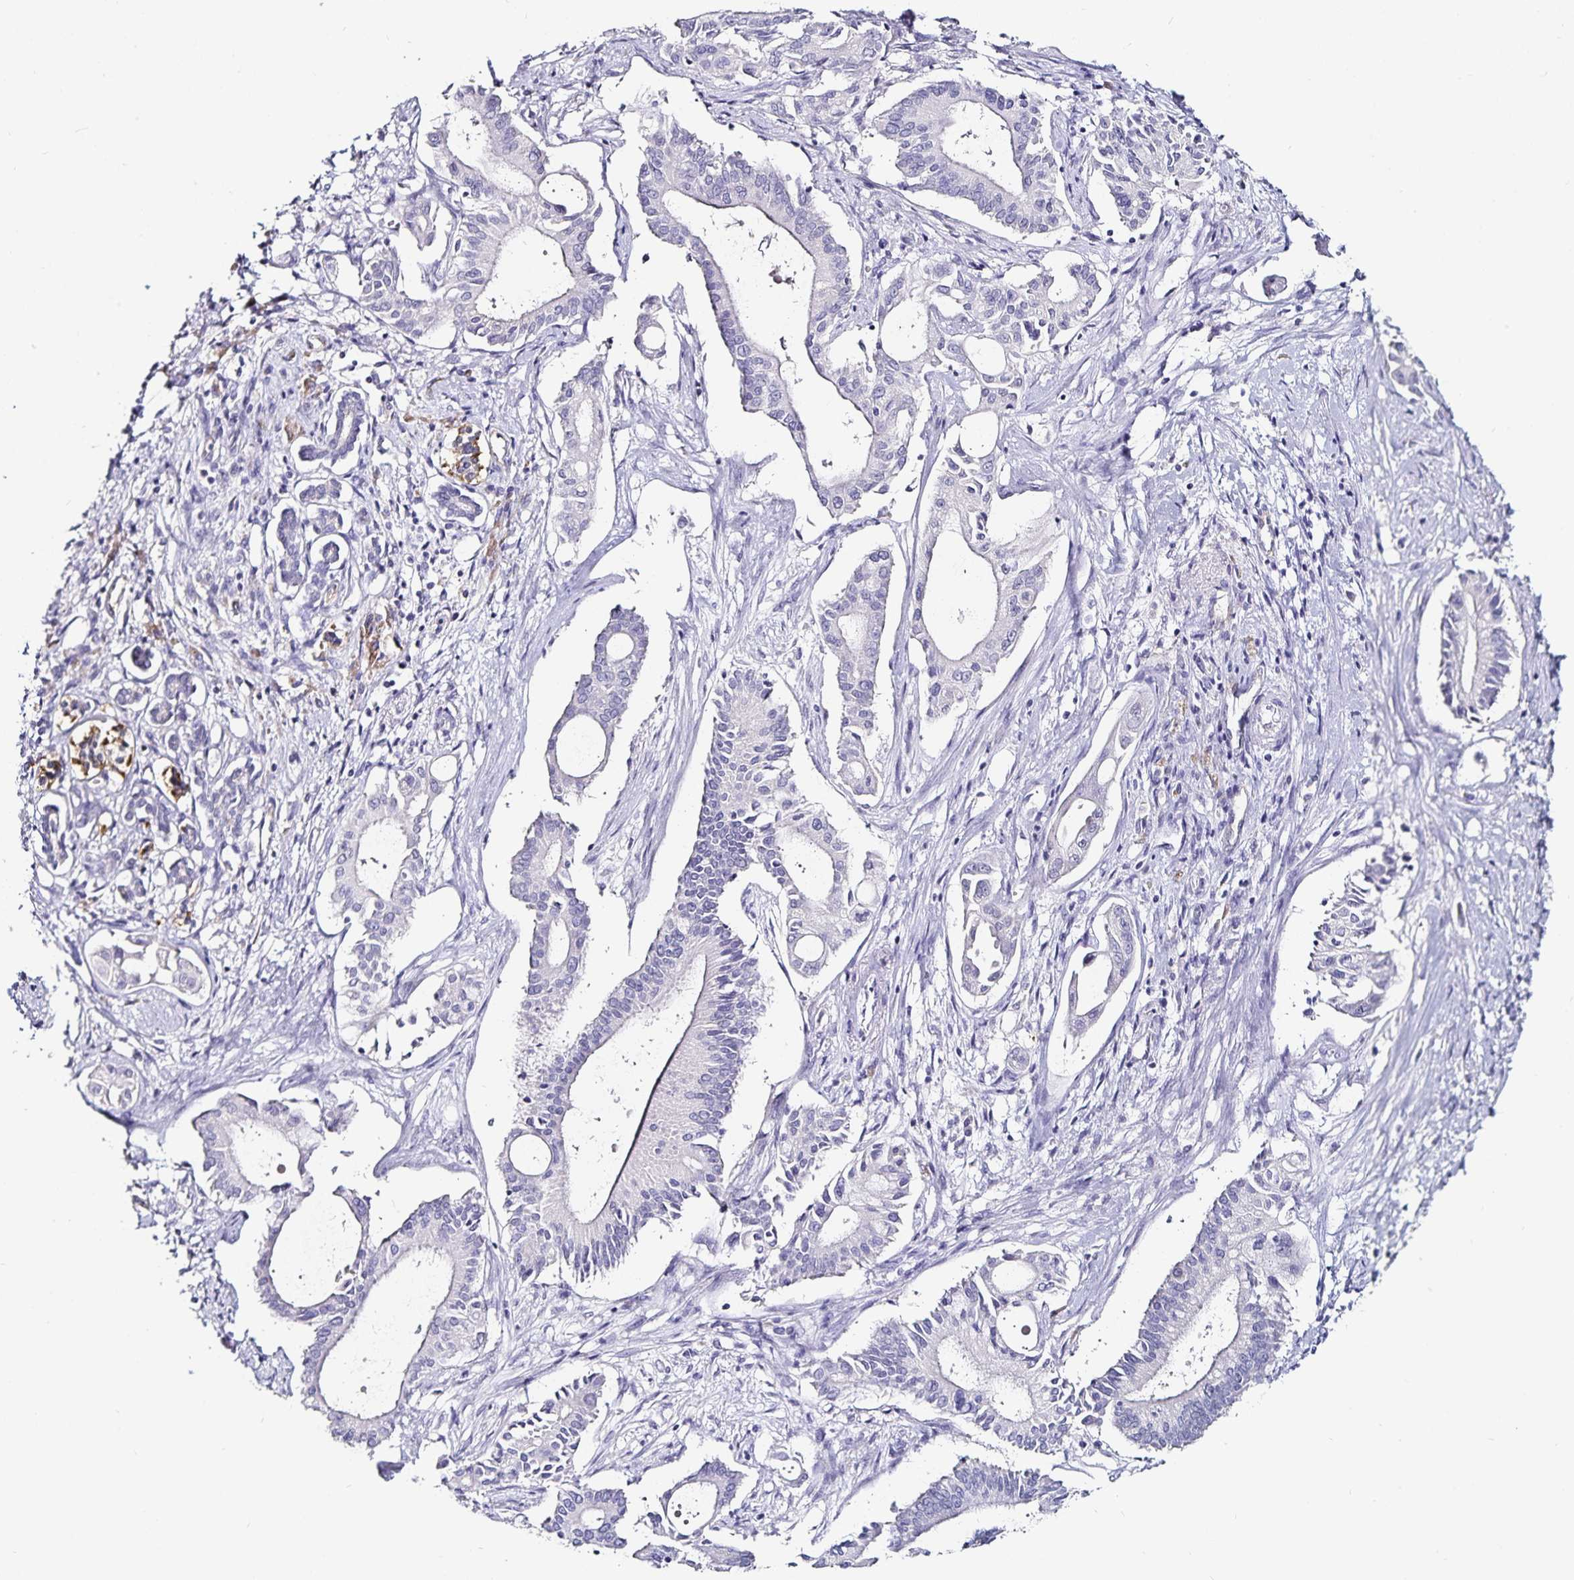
{"staining": {"intensity": "negative", "quantity": "none", "location": "none"}, "tissue": "pancreatic cancer", "cell_type": "Tumor cells", "image_type": "cancer", "snomed": [{"axis": "morphology", "description": "Adenocarcinoma, NOS"}, {"axis": "topography", "description": "Pancreas"}], "caption": "IHC photomicrograph of human pancreatic adenocarcinoma stained for a protein (brown), which exhibits no expression in tumor cells.", "gene": "TSPAN7", "patient": {"sex": "female", "age": 68}}